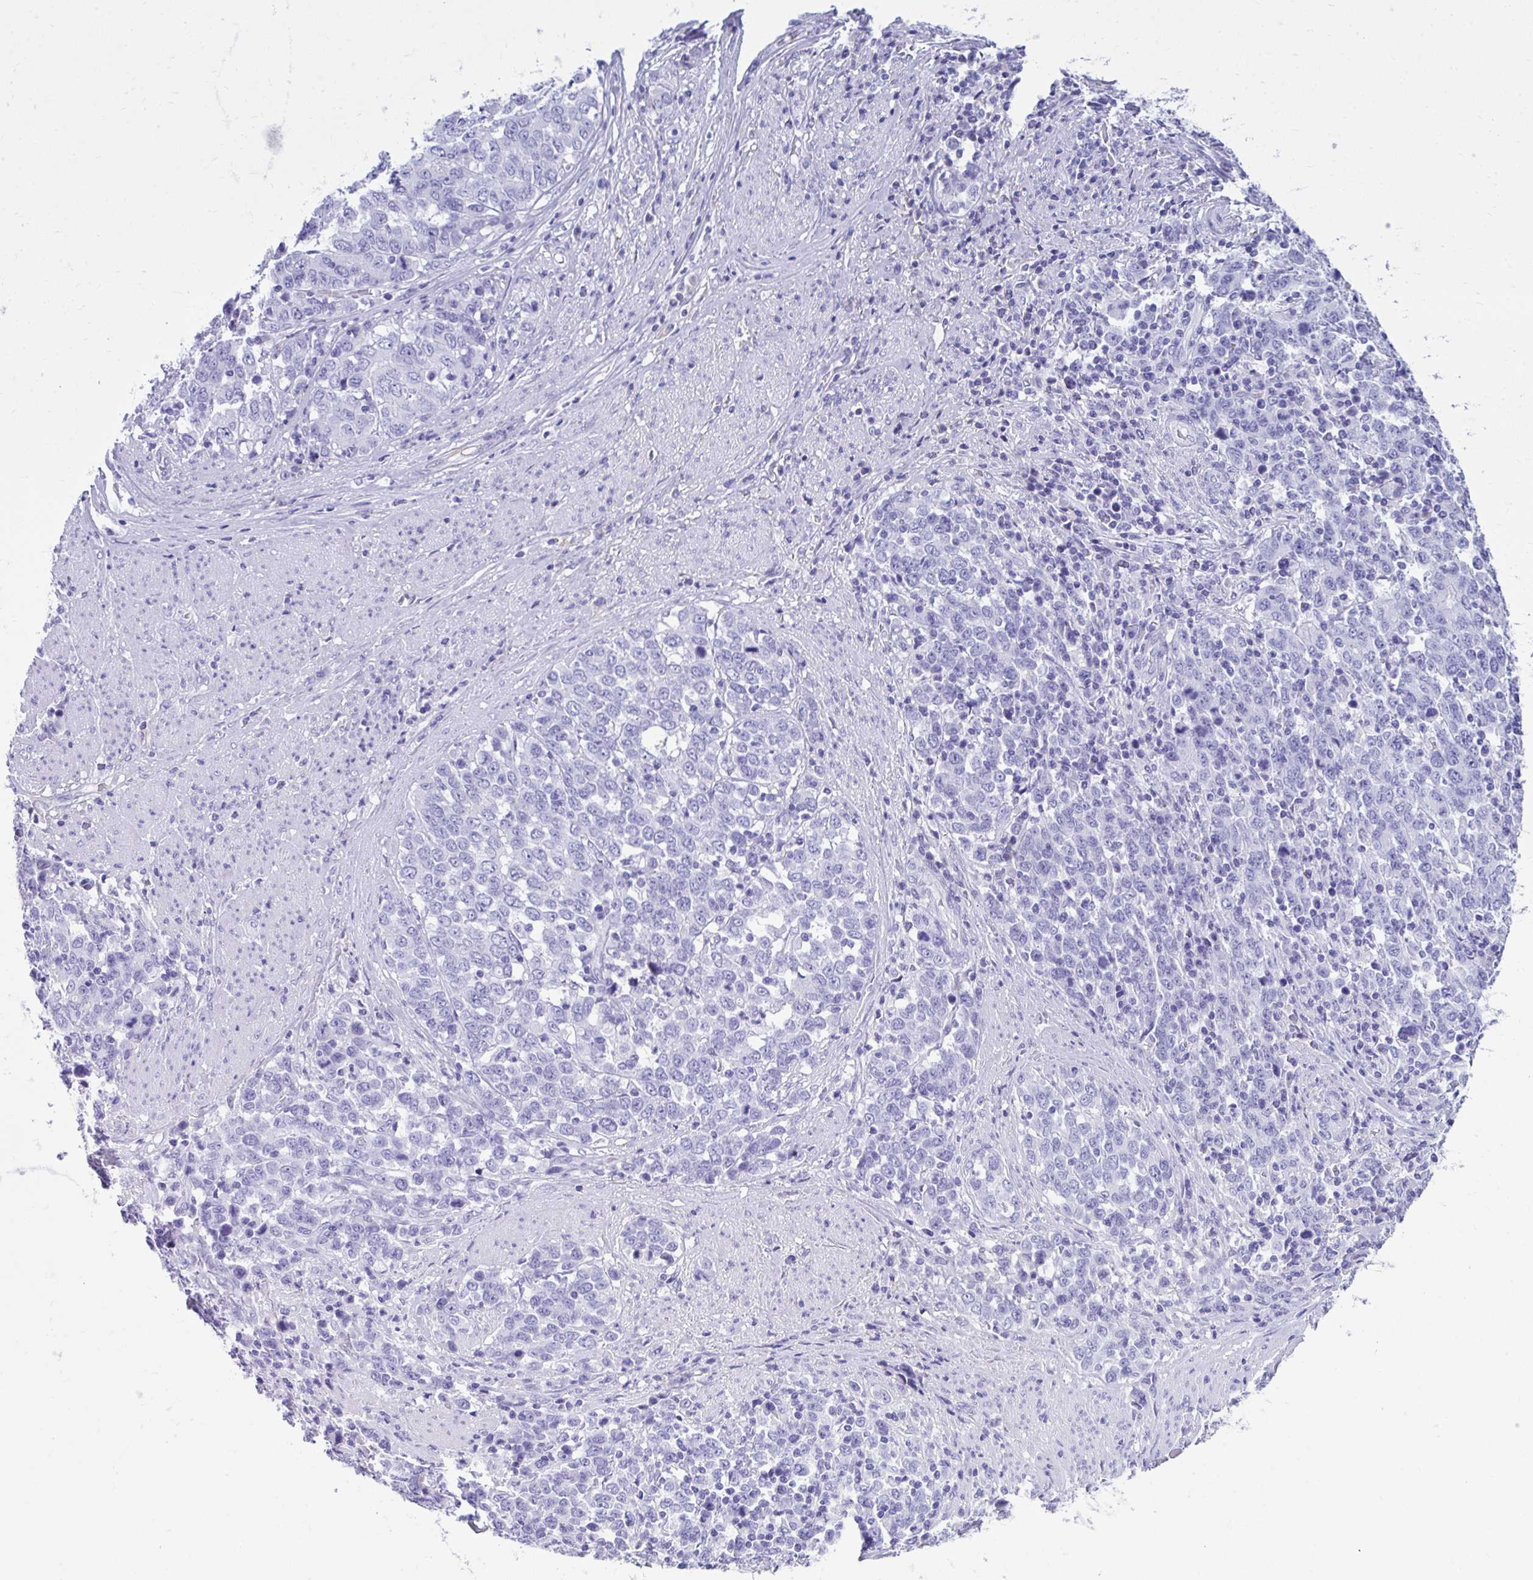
{"staining": {"intensity": "negative", "quantity": "none", "location": "none"}, "tissue": "stomach cancer", "cell_type": "Tumor cells", "image_type": "cancer", "snomed": [{"axis": "morphology", "description": "Adenocarcinoma, NOS"}, {"axis": "topography", "description": "Stomach, upper"}], "caption": "This is an immunohistochemistry histopathology image of stomach cancer (adenocarcinoma). There is no positivity in tumor cells.", "gene": "SMIM9", "patient": {"sex": "male", "age": 69}}